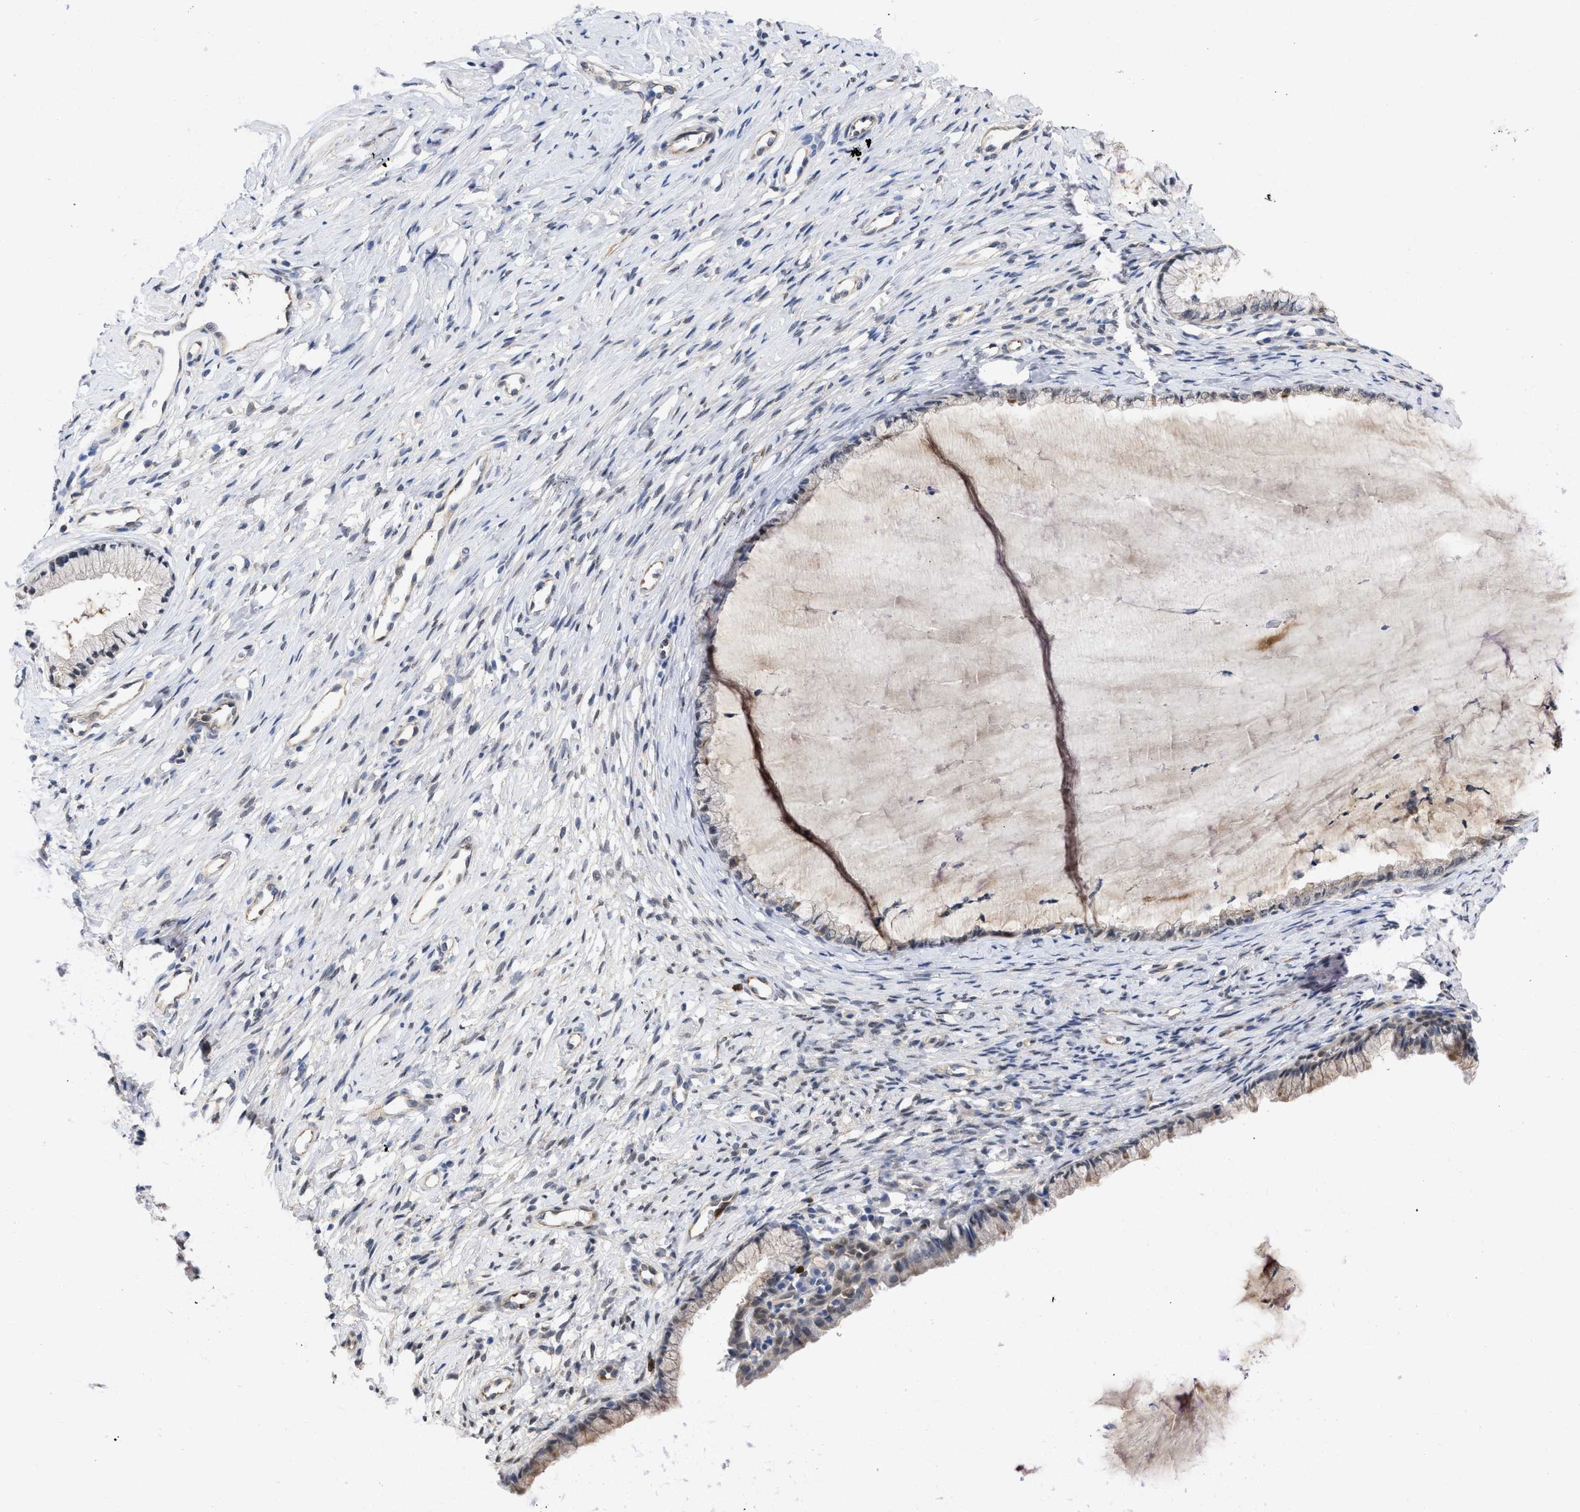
{"staining": {"intensity": "moderate", "quantity": "25%-75%", "location": "cytoplasmic/membranous"}, "tissue": "cervix", "cell_type": "Glandular cells", "image_type": "normal", "snomed": [{"axis": "morphology", "description": "Normal tissue, NOS"}, {"axis": "topography", "description": "Cervix"}], "caption": "Brown immunohistochemical staining in benign cervix demonstrates moderate cytoplasmic/membranous positivity in about 25%-75% of glandular cells. (DAB IHC, brown staining for protein, blue staining for nuclei).", "gene": "THRA", "patient": {"sex": "female", "age": 77}}